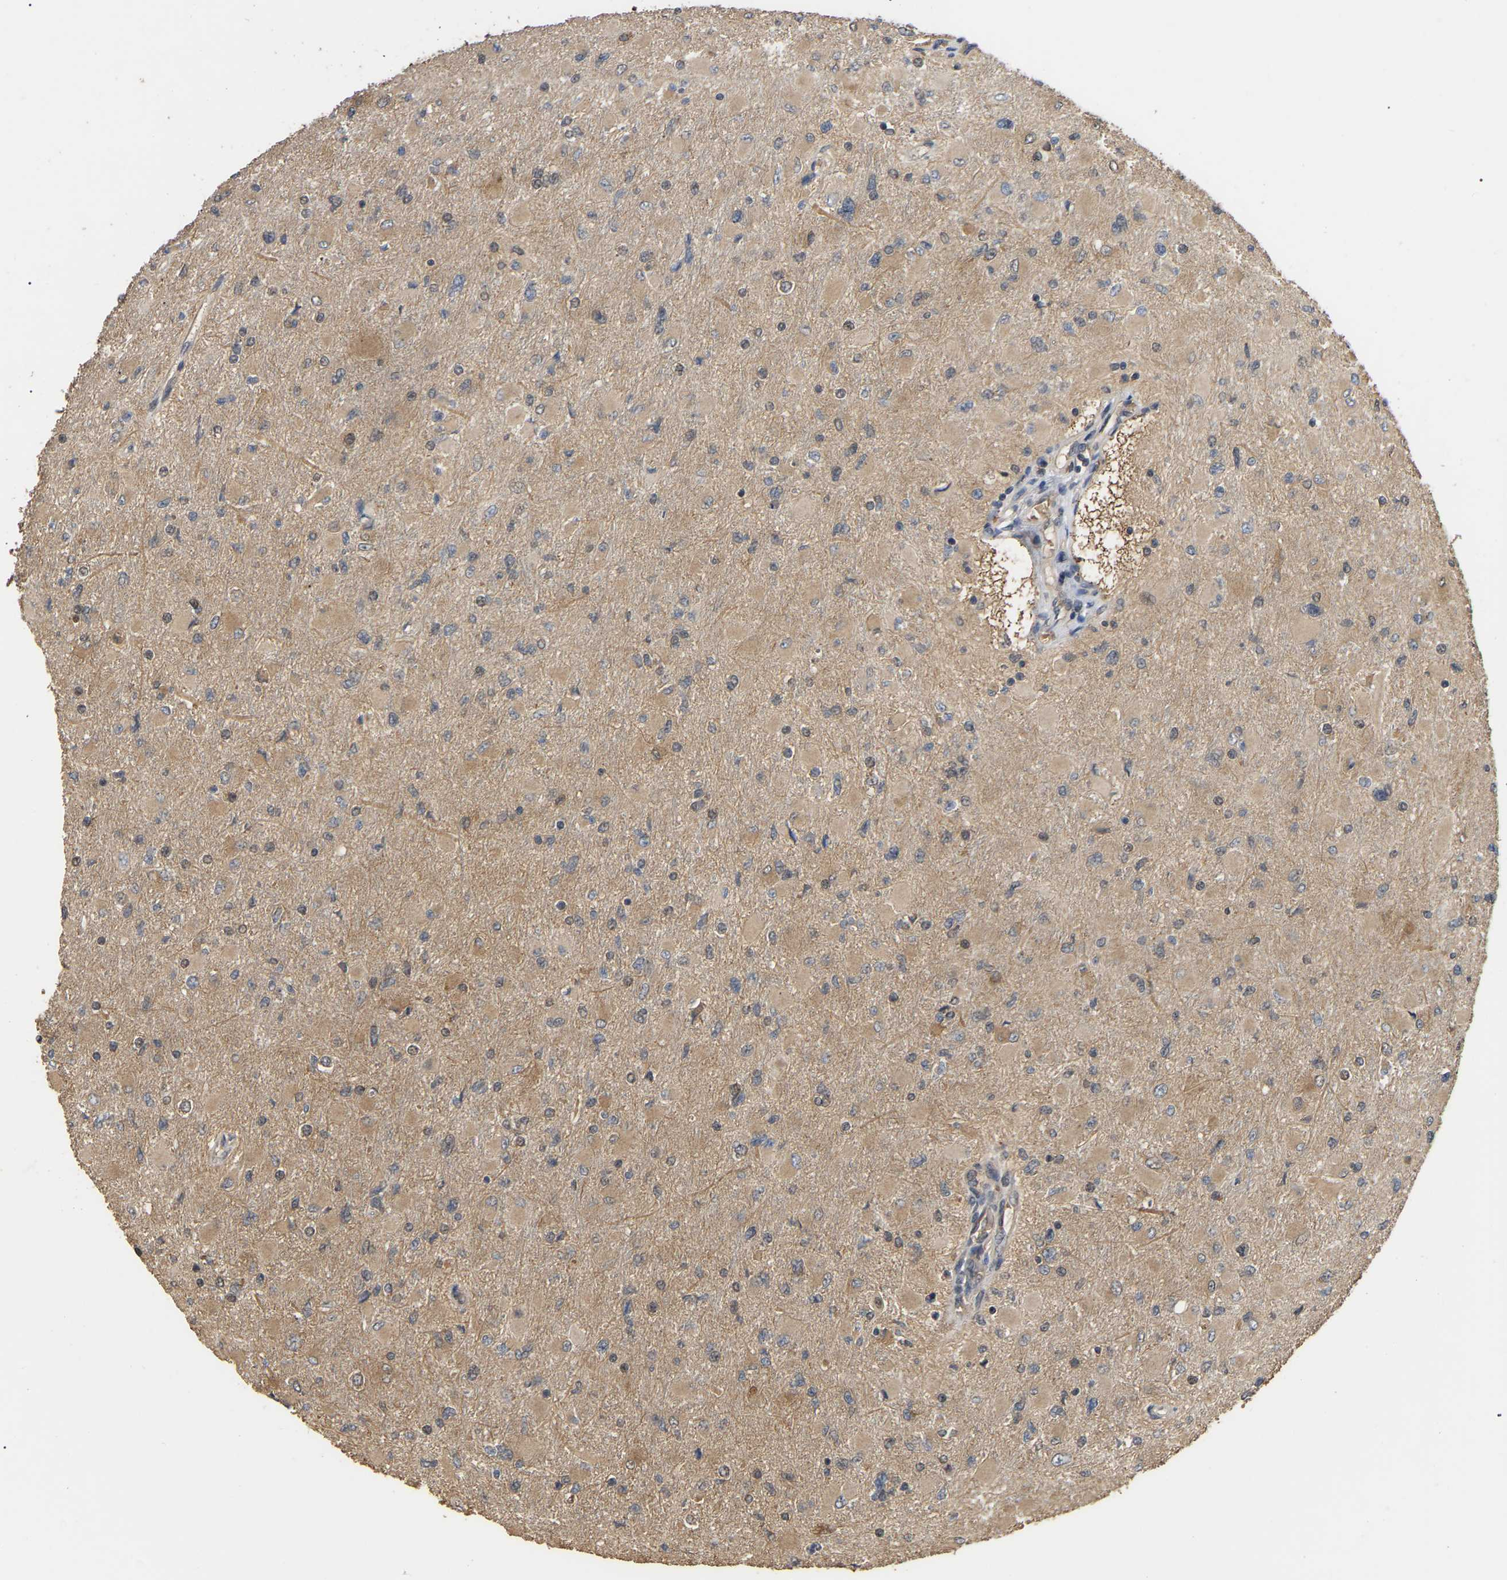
{"staining": {"intensity": "weak", "quantity": ">75%", "location": "cytoplasmic/membranous"}, "tissue": "glioma", "cell_type": "Tumor cells", "image_type": "cancer", "snomed": [{"axis": "morphology", "description": "Glioma, malignant, High grade"}, {"axis": "topography", "description": "Cerebral cortex"}], "caption": "Immunohistochemical staining of human malignant glioma (high-grade) shows low levels of weak cytoplasmic/membranous protein positivity in about >75% of tumor cells.", "gene": "FAM219A", "patient": {"sex": "female", "age": 36}}